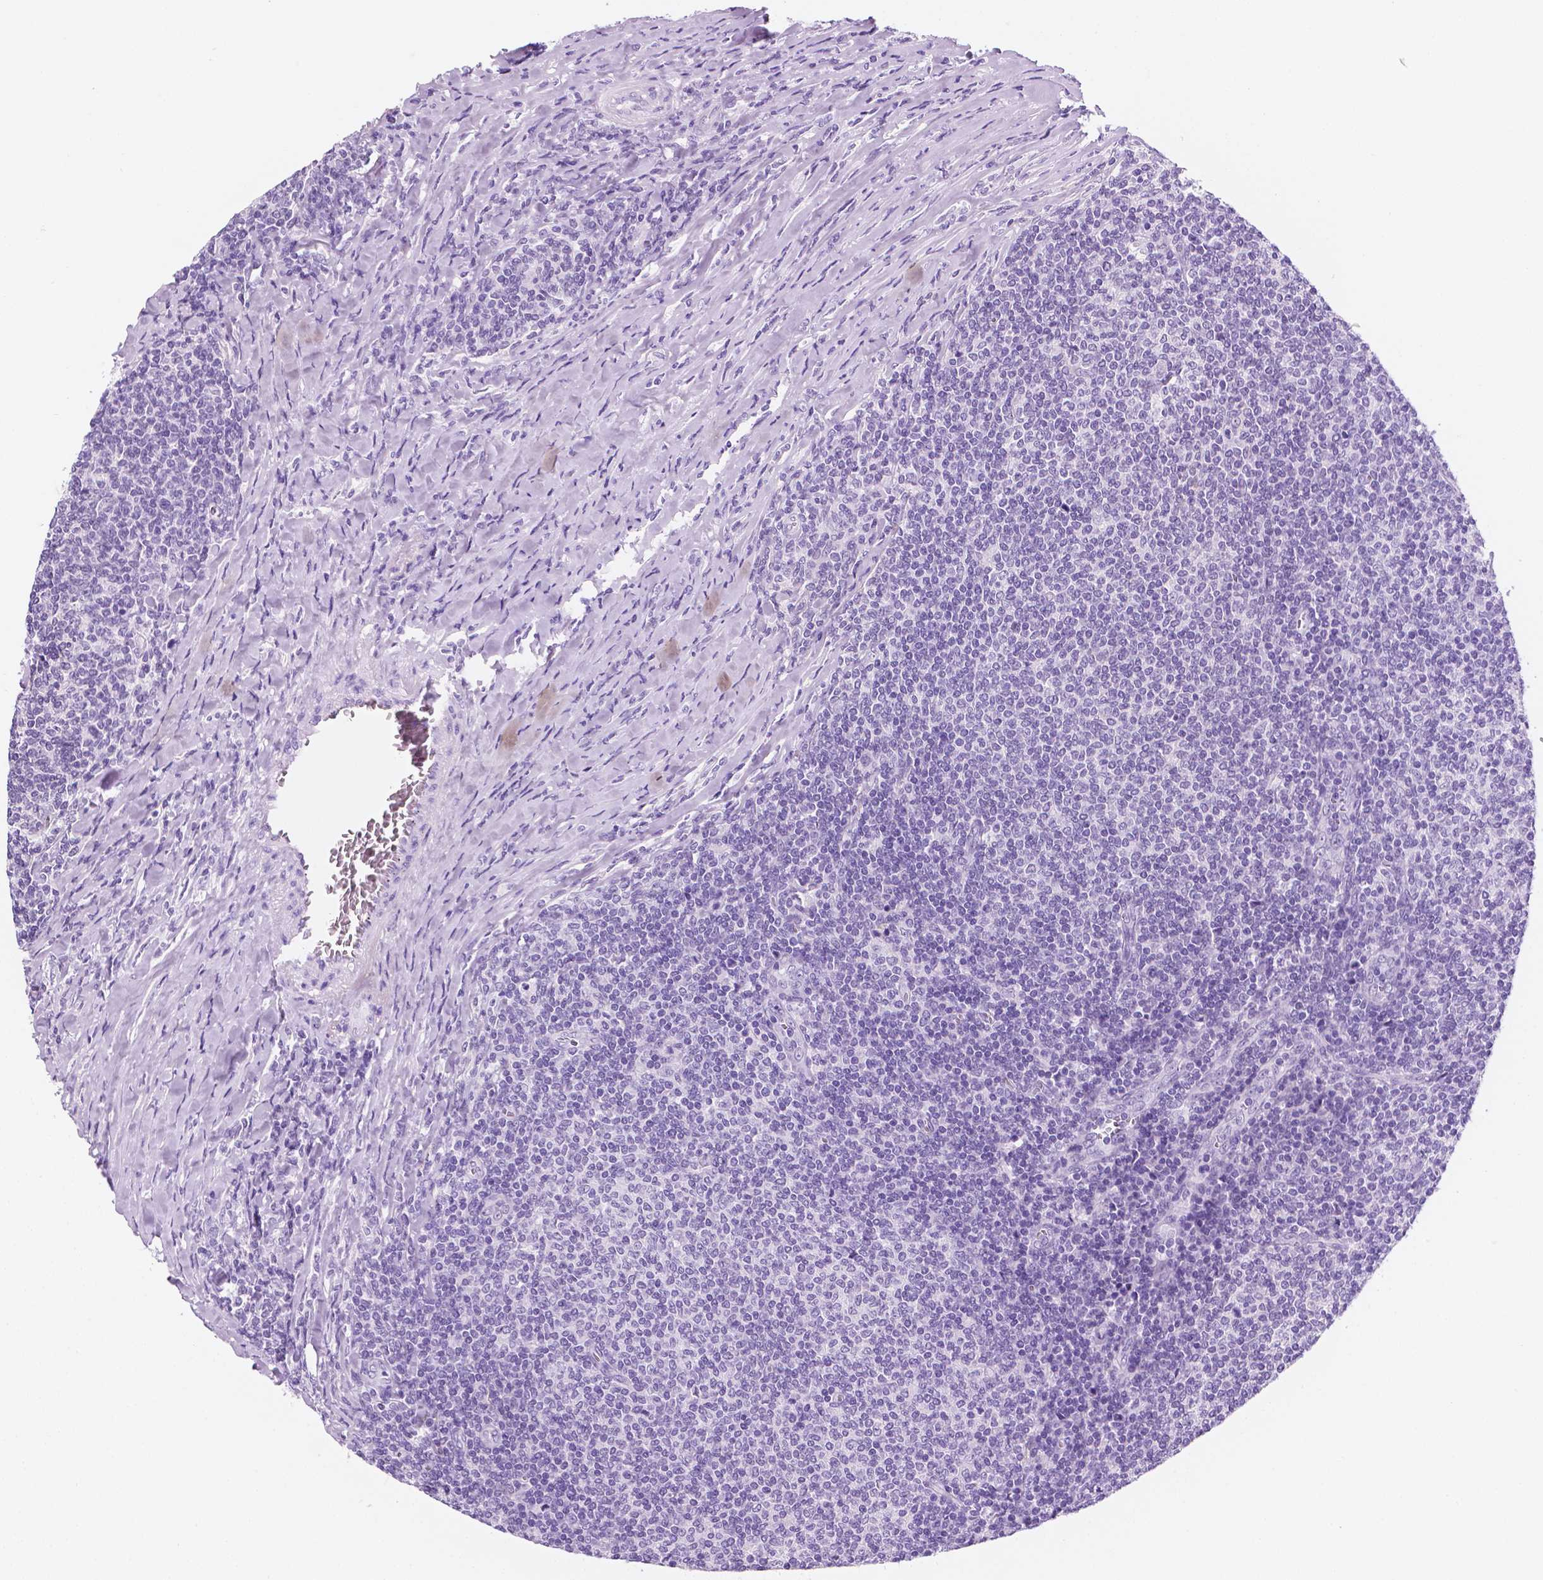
{"staining": {"intensity": "negative", "quantity": "none", "location": "none"}, "tissue": "lymphoma", "cell_type": "Tumor cells", "image_type": "cancer", "snomed": [{"axis": "morphology", "description": "Malignant lymphoma, non-Hodgkin's type, Low grade"}, {"axis": "topography", "description": "Lymph node"}], "caption": "IHC image of neoplastic tissue: human lymphoma stained with DAB demonstrates no significant protein staining in tumor cells.", "gene": "PPL", "patient": {"sex": "male", "age": 52}}